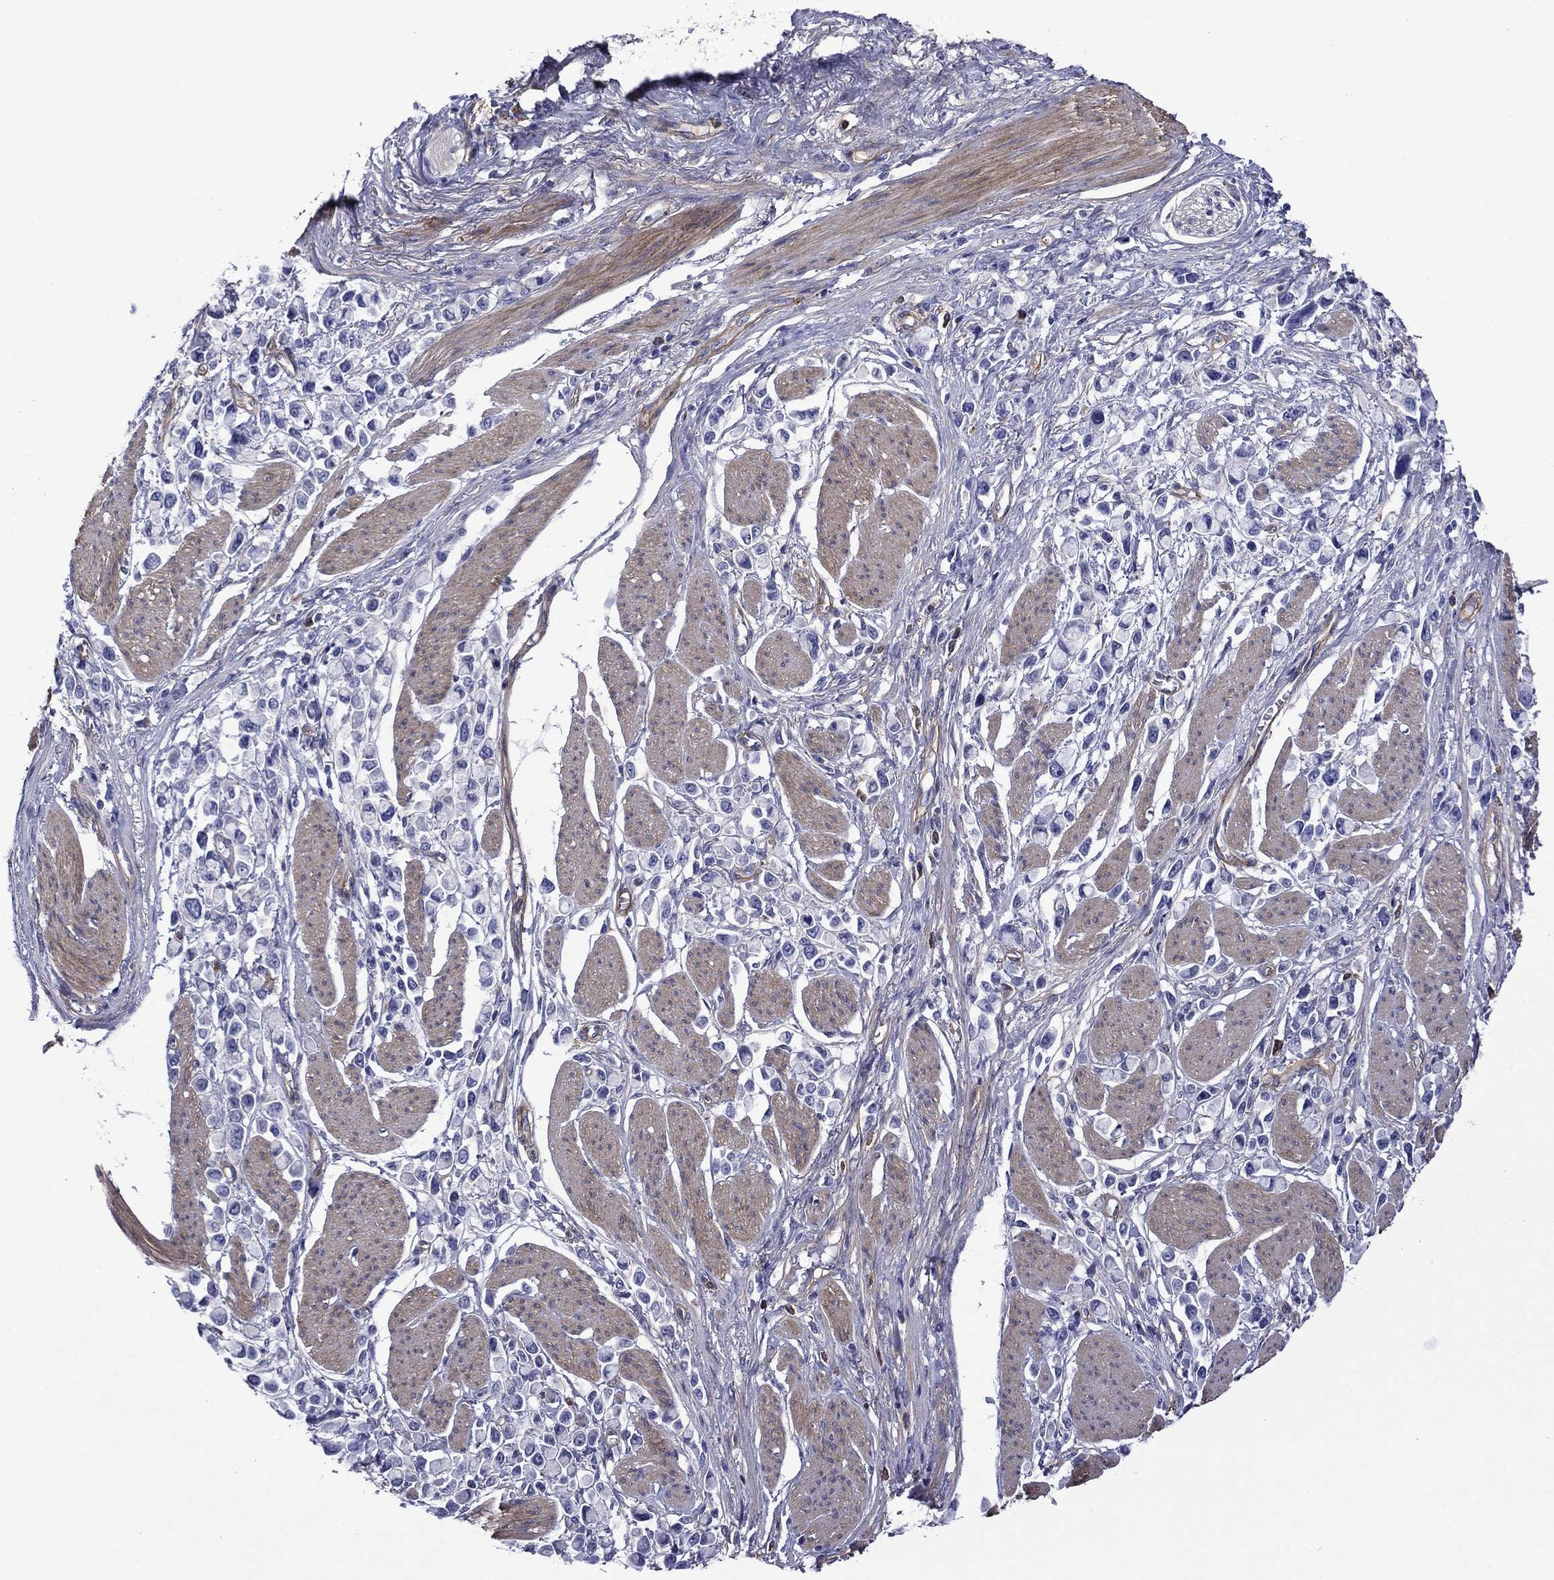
{"staining": {"intensity": "negative", "quantity": "none", "location": "none"}, "tissue": "stomach cancer", "cell_type": "Tumor cells", "image_type": "cancer", "snomed": [{"axis": "morphology", "description": "Adenocarcinoma, NOS"}, {"axis": "topography", "description": "Stomach"}], "caption": "High magnification brightfield microscopy of stomach cancer stained with DAB (brown) and counterstained with hematoxylin (blue): tumor cells show no significant staining.", "gene": "HSPG2", "patient": {"sex": "female", "age": 81}}